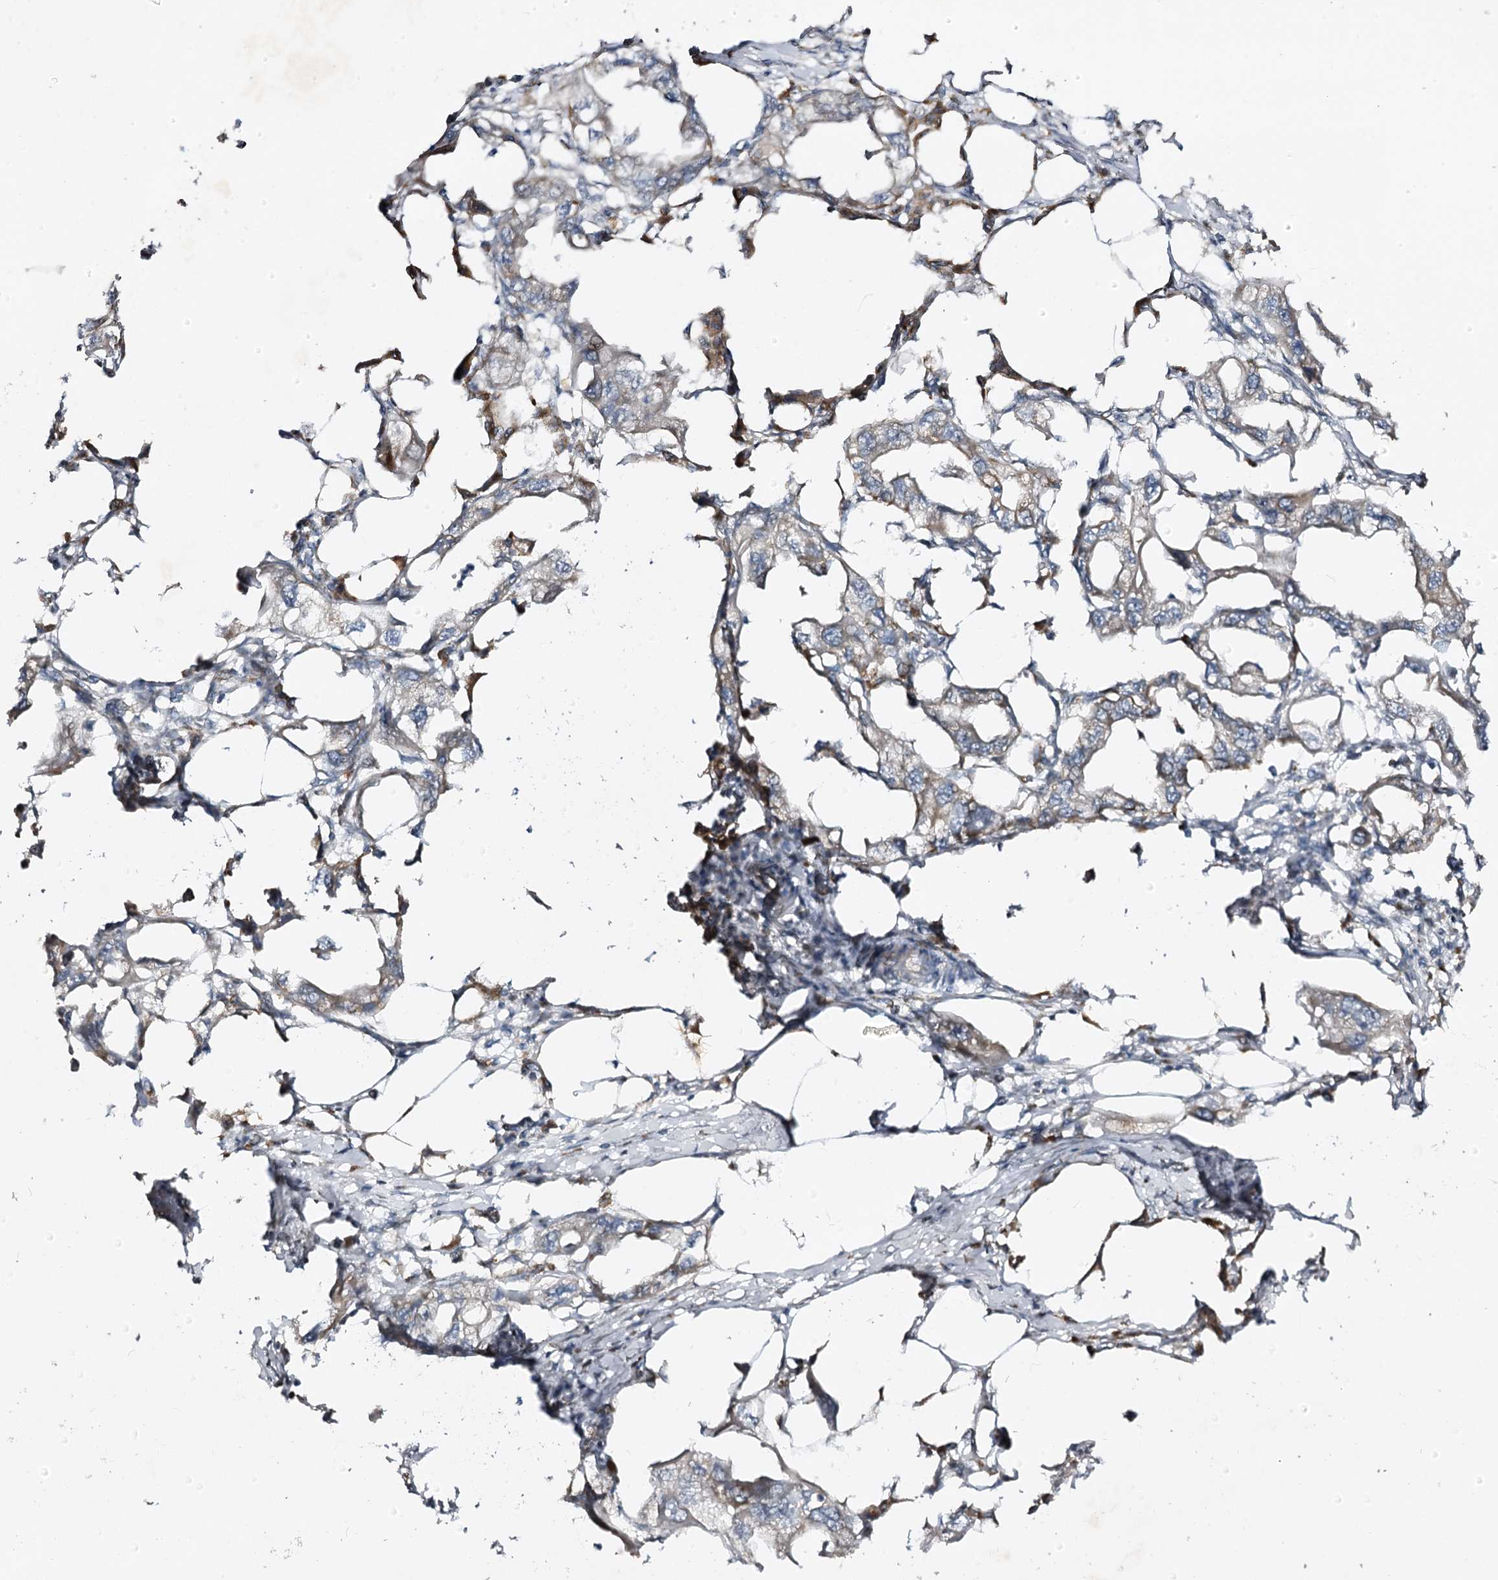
{"staining": {"intensity": "weak", "quantity": "<25%", "location": "cytoplasmic/membranous"}, "tissue": "endometrial cancer", "cell_type": "Tumor cells", "image_type": "cancer", "snomed": [{"axis": "morphology", "description": "Adenocarcinoma, NOS"}, {"axis": "morphology", "description": "Adenocarcinoma, metastatic, NOS"}, {"axis": "topography", "description": "Adipose tissue"}, {"axis": "topography", "description": "Endometrium"}], "caption": "A high-resolution histopathology image shows IHC staining of metastatic adenocarcinoma (endometrial), which exhibits no significant expression in tumor cells. Brightfield microscopy of IHC stained with DAB (brown) and hematoxylin (blue), captured at high magnification.", "gene": "CBR4", "patient": {"sex": "female", "age": 67}}